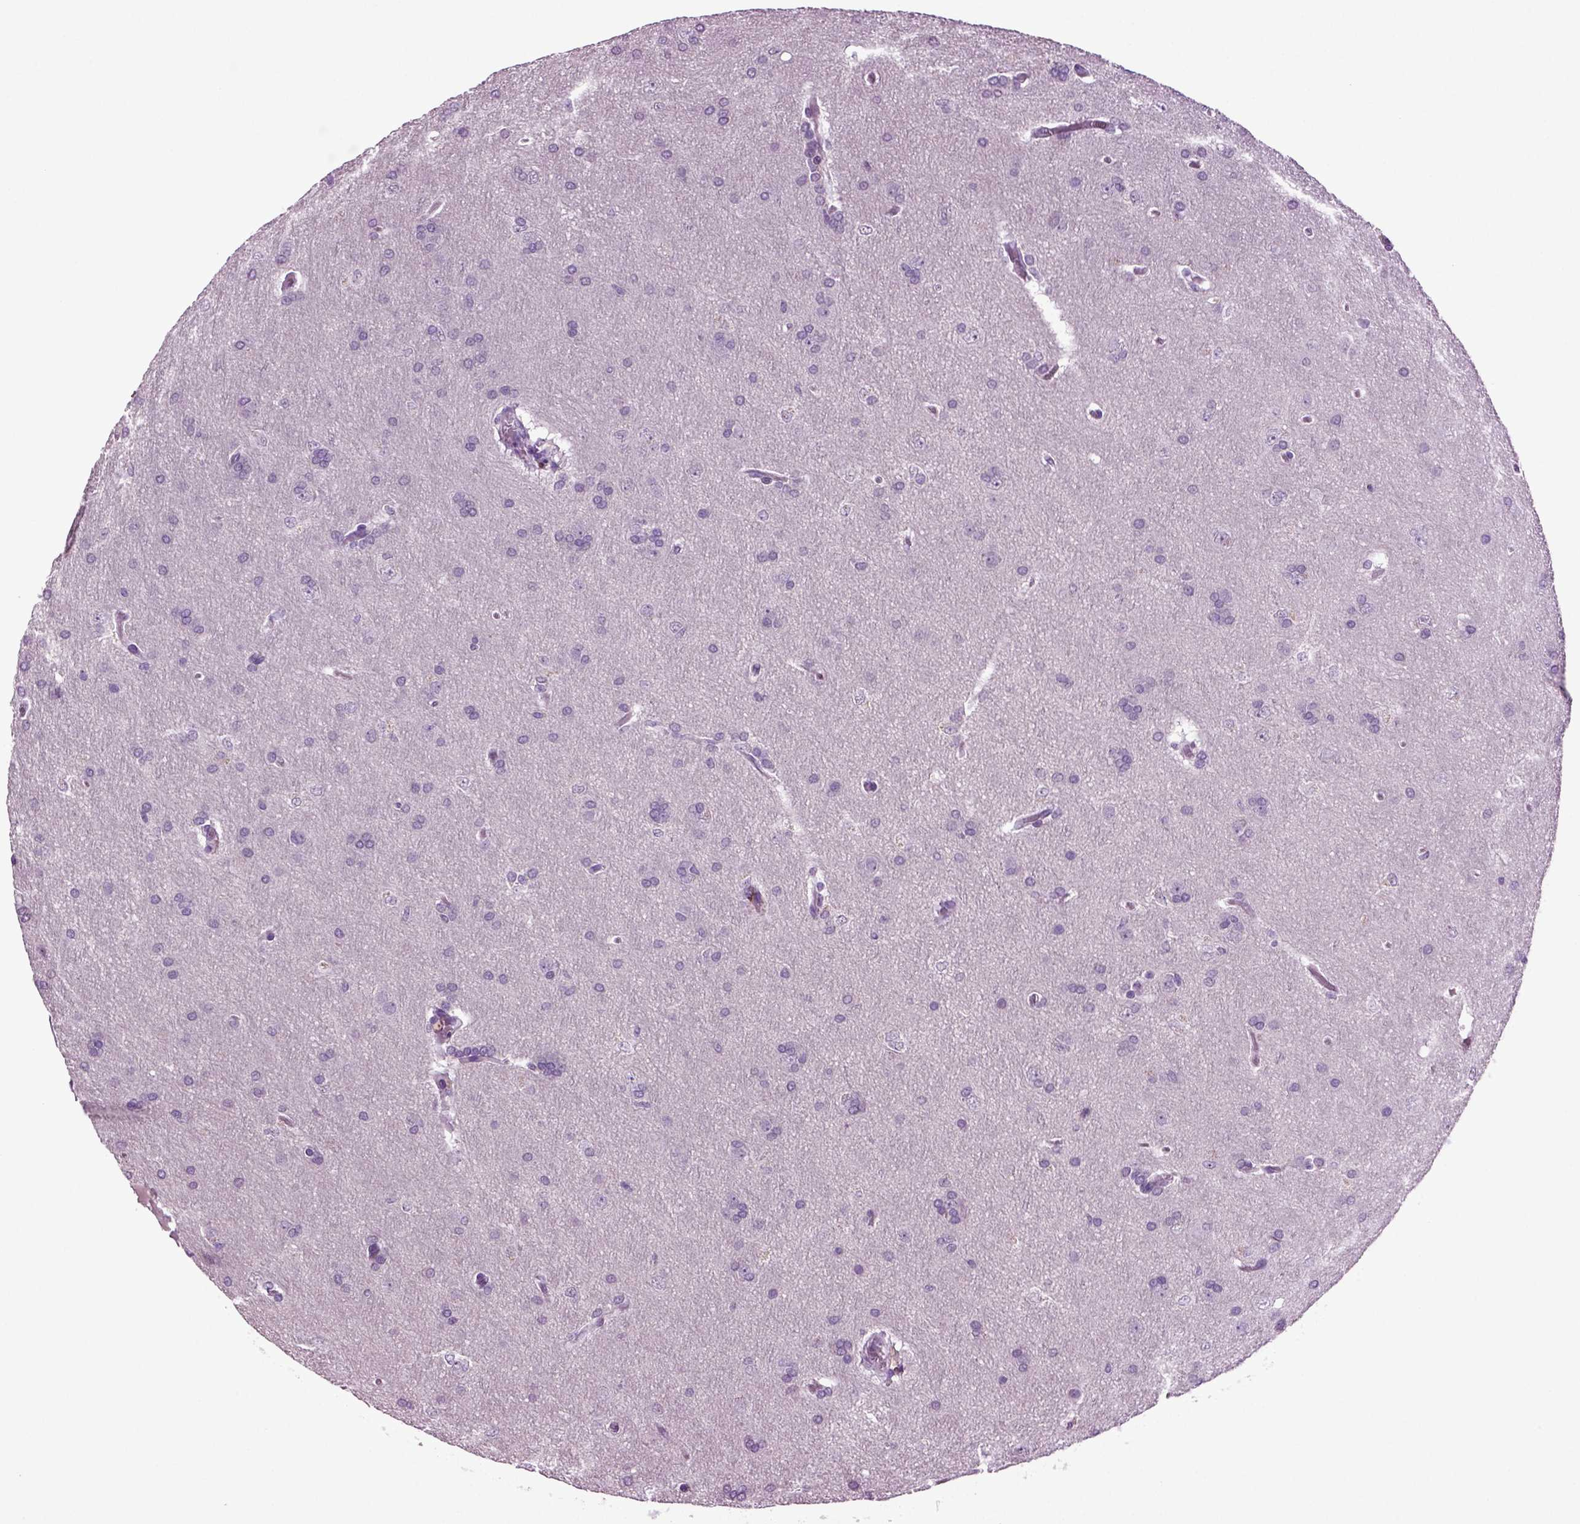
{"staining": {"intensity": "negative", "quantity": "none", "location": "none"}, "tissue": "glioma", "cell_type": "Tumor cells", "image_type": "cancer", "snomed": [{"axis": "morphology", "description": "Glioma, malignant, Low grade"}, {"axis": "topography", "description": "Brain"}], "caption": "This is a micrograph of immunohistochemistry staining of glioma, which shows no expression in tumor cells. The staining was performed using DAB to visualize the protein expression in brown, while the nuclei were stained in blue with hematoxylin (Magnification: 20x).", "gene": "FGF11", "patient": {"sex": "female", "age": 32}}